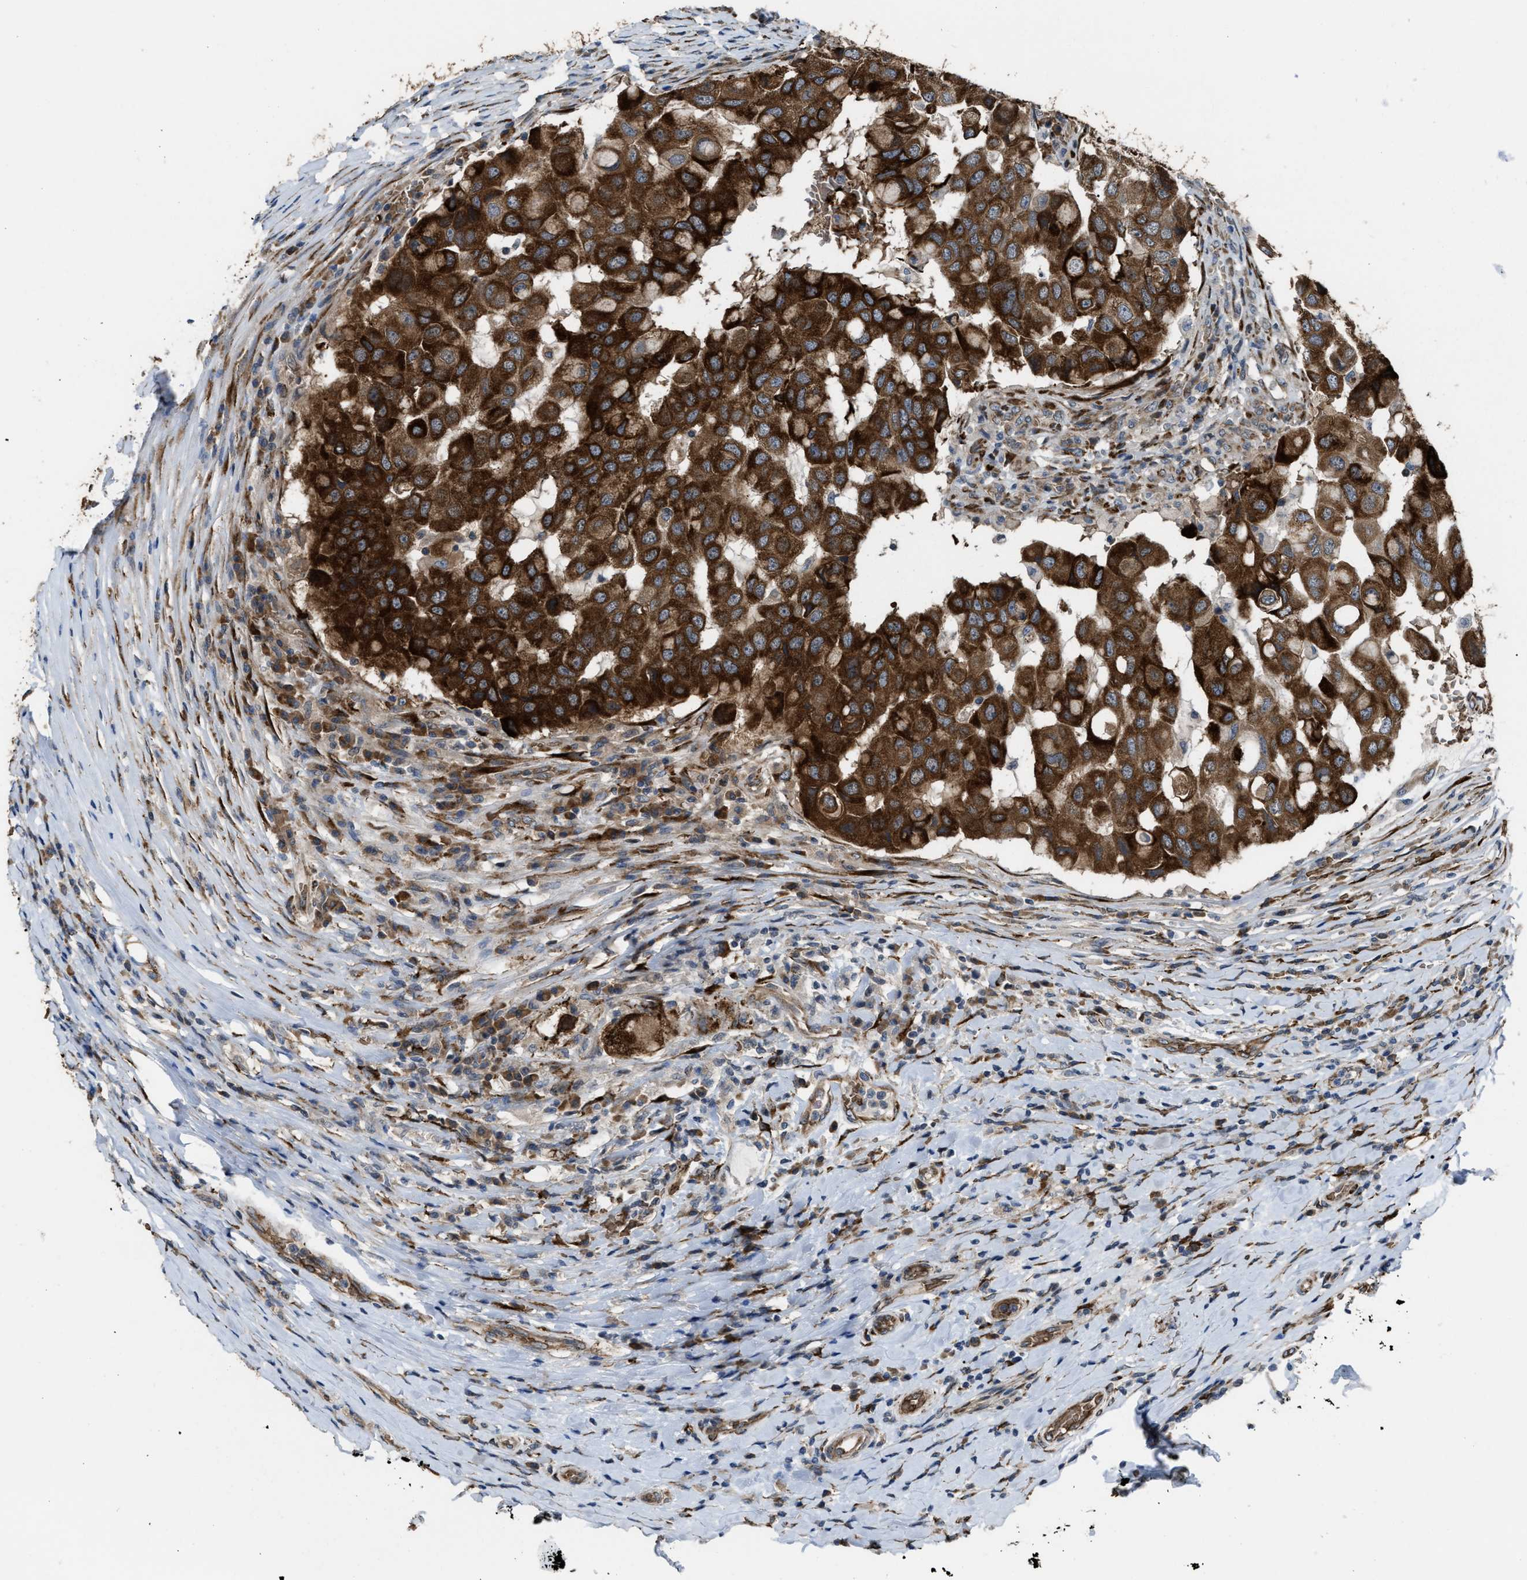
{"staining": {"intensity": "strong", "quantity": ">75%", "location": "cytoplasmic/membranous"}, "tissue": "breast cancer", "cell_type": "Tumor cells", "image_type": "cancer", "snomed": [{"axis": "morphology", "description": "Duct carcinoma"}, {"axis": "topography", "description": "Breast"}], "caption": "Strong cytoplasmic/membranous positivity for a protein is appreciated in about >75% of tumor cells of breast cancer using immunohistochemistry (IHC).", "gene": "SELENOM", "patient": {"sex": "female", "age": 27}}